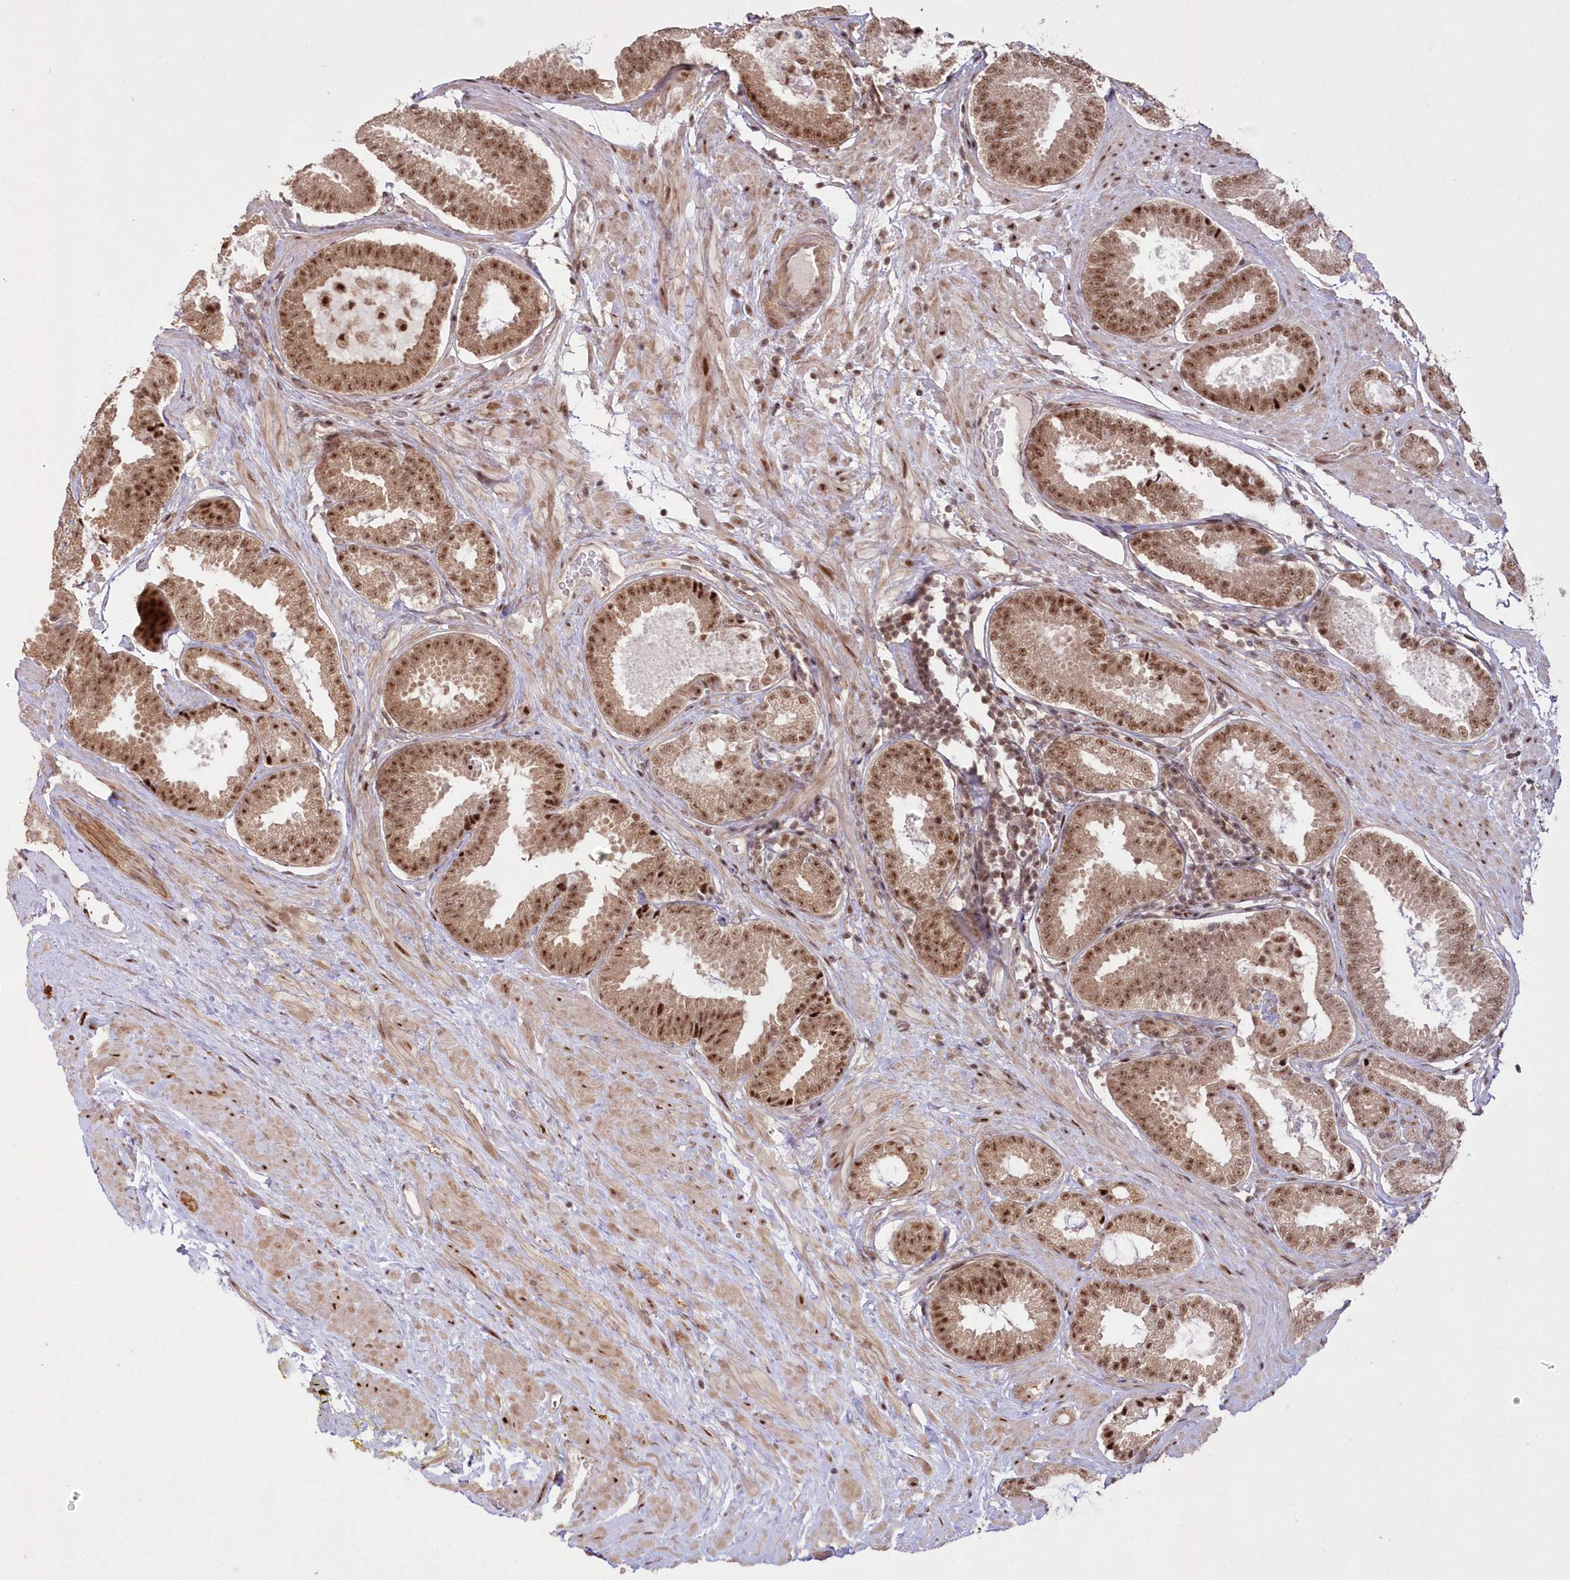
{"staining": {"intensity": "moderate", "quantity": ">75%", "location": "nuclear"}, "tissue": "prostate cancer", "cell_type": "Tumor cells", "image_type": "cancer", "snomed": [{"axis": "morphology", "description": "Adenocarcinoma, Low grade"}, {"axis": "topography", "description": "Prostate"}], "caption": "Tumor cells demonstrate medium levels of moderate nuclear expression in about >75% of cells in human prostate cancer.", "gene": "WBP1L", "patient": {"sex": "male", "age": 71}}